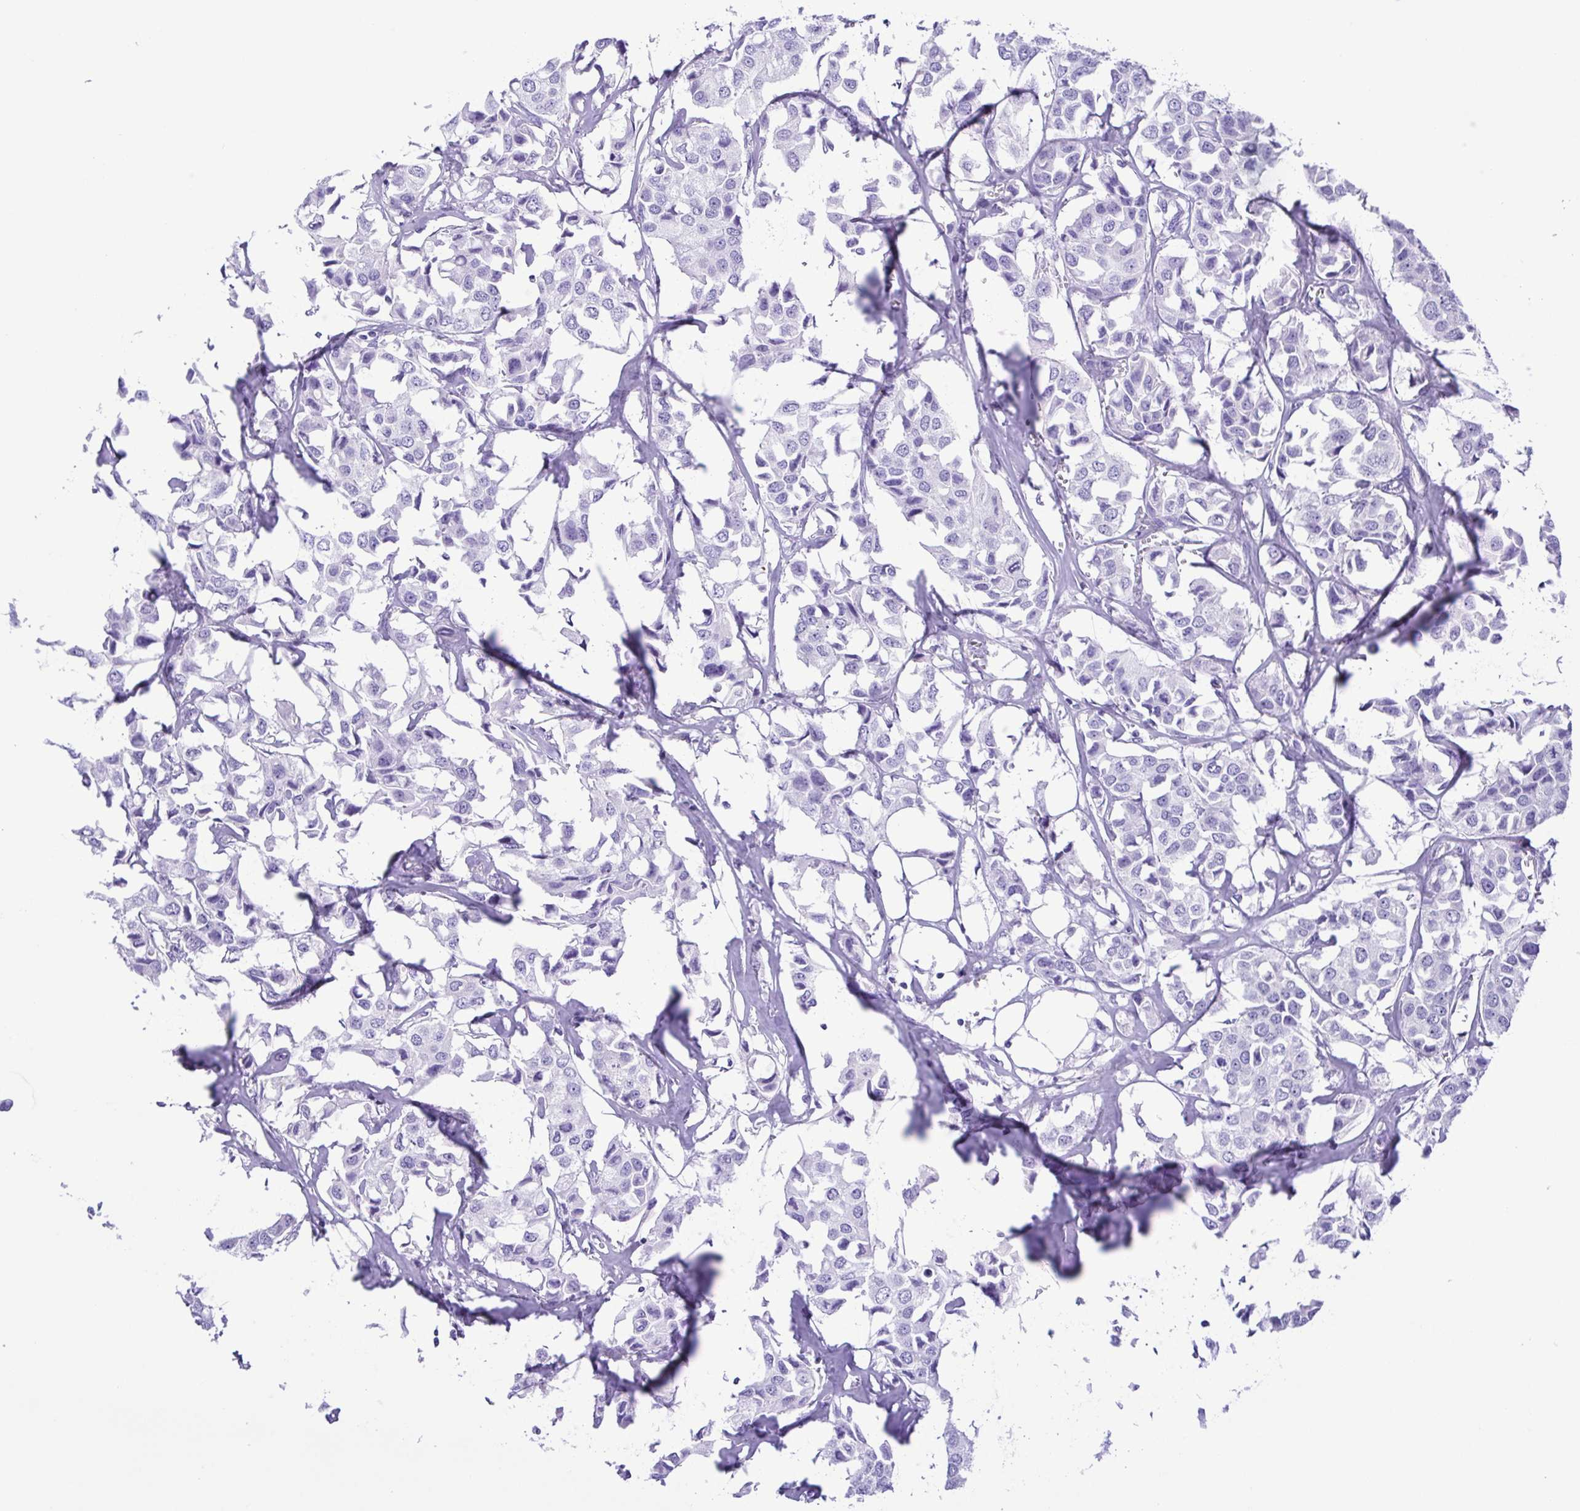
{"staining": {"intensity": "negative", "quantity": "none", "location": "none"}, "tissue": "breast cancer", "cell_type": "Tumor cells", "image_type": "cancer", "snomed": [{"axis": "morphology", "description": "Duct carcinoma"}, {"axis": "topography", "description": "Breast"}], "caption": "Tumor cells are negative for protein expression in human breast cancer (infiltrating ductal carcinoma). (DAB immunohistochemistry (IHC), high magnification).", "gene": "PAK3", "patient": {"sex": "female", "age": 80}}